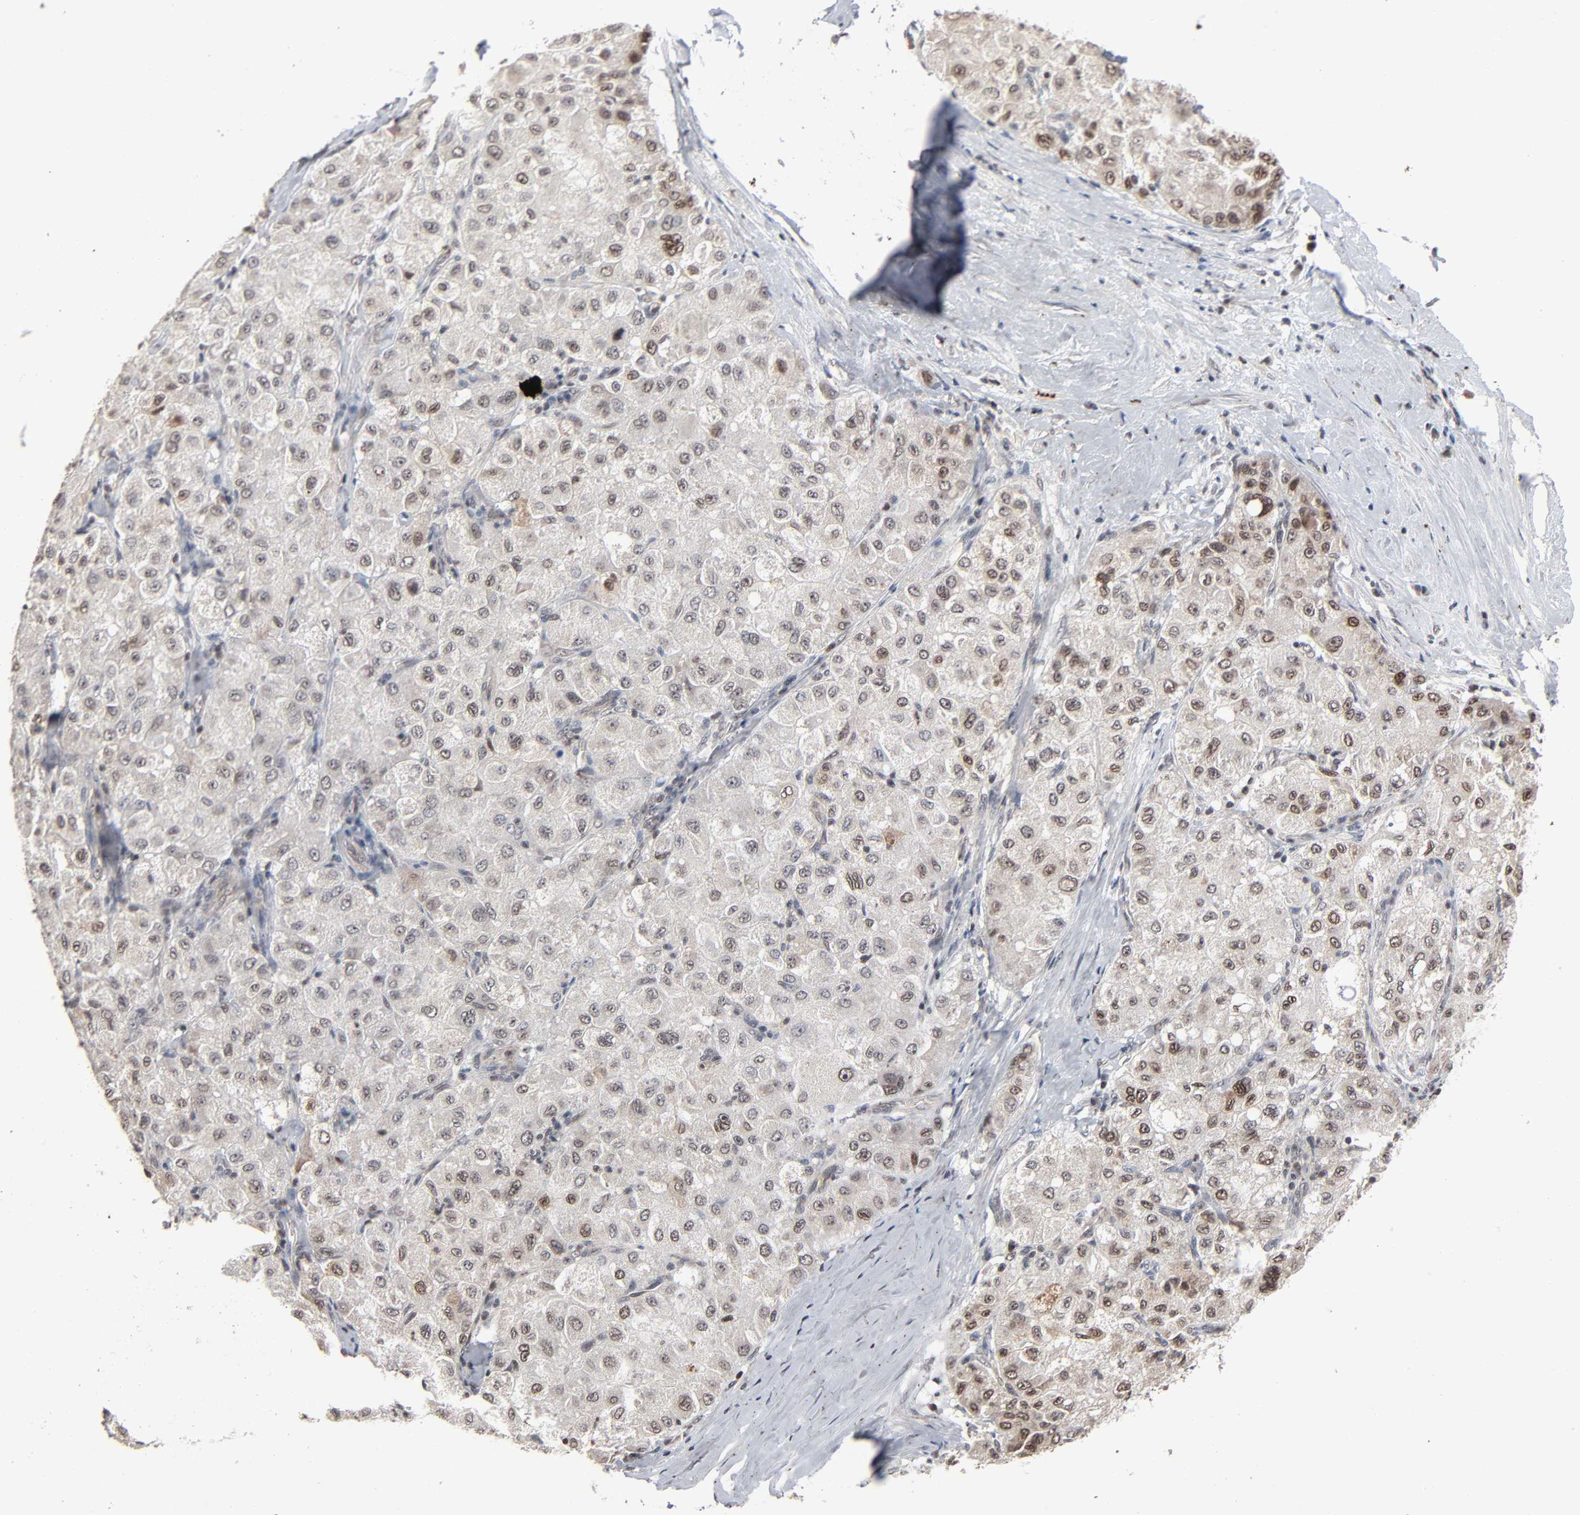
{"staining": {"intensity": "weak", "quantity": "<25%", "location": "nuclear"}, "tissue": "liver cancer", "cell_type": "Tumor cells", "image_type": "cancer", "snomed": [{"axis": "morphology", "description": "Carcinoma, Hepatocellular, NOS"}, {"axis": "topography", "description": "Liver"}], "caption": "This is an immunohistochemistry image of human liver cancer (hepatocellular carcinoma). There is no positivity in tumor cells.", "gene": "ZNF419", "patient": {"sex": "male", "age": 80}}